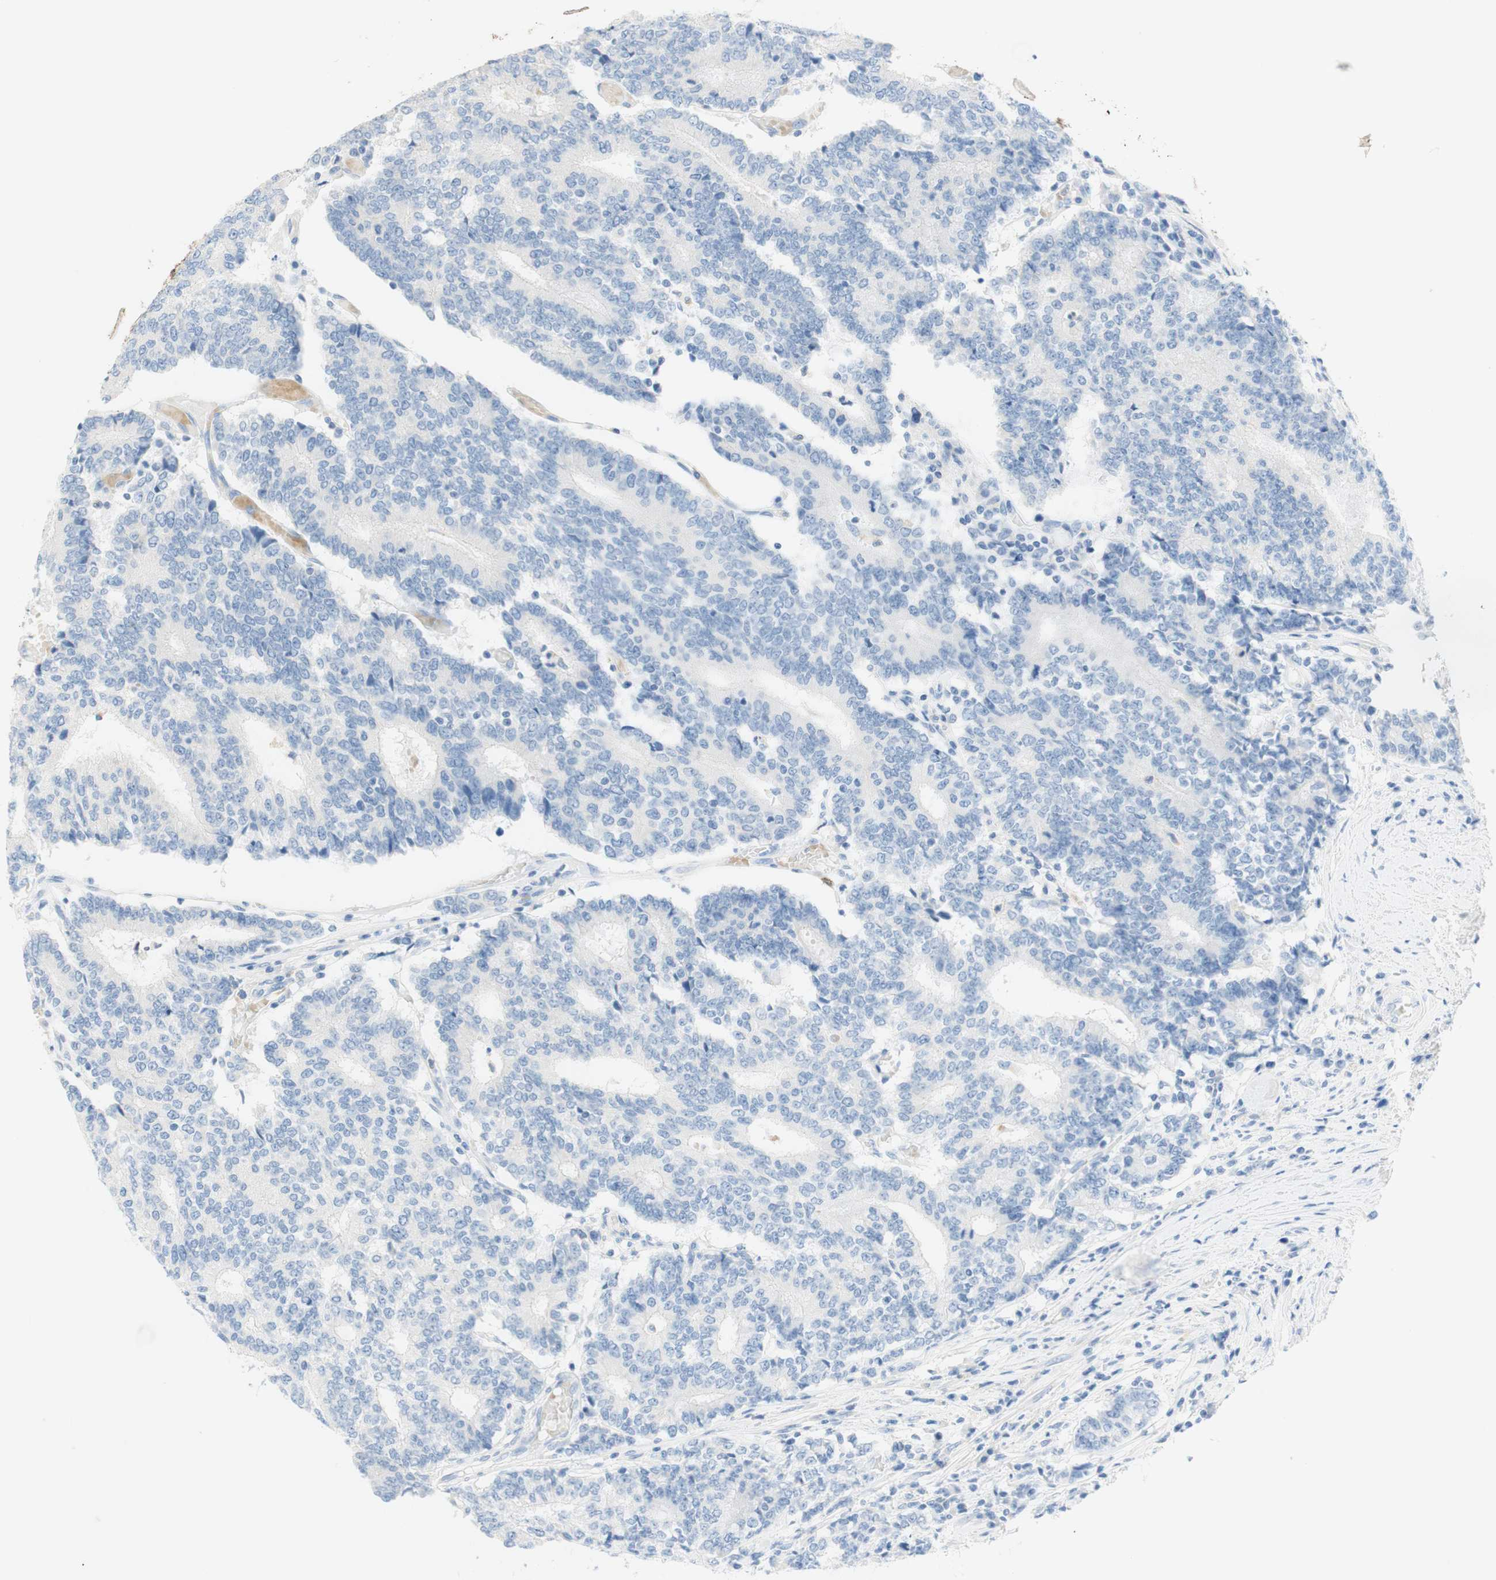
{"staining": {"intensity": "negative", "quantity": "none", "location": "none"}, "tissue": "prostate cancer", "cell_type": "Tumor cells", "image_type": "cancer", "snomed": [{"axis": "morphology", "description": "Normal tissue, NOS"}, {"axis": "morphology", "description": "Adenocarcinoma, High grade"}, {"axis": "topography", "description": "Prostate"}, {"axis": "topography", "description": "Seminal veicle"}], "caption": "The image demonstrates no significant expression in tumor cells of prostate high-grade adenocarcinoma.", "gene": "CEACAM1", "patient": {"sex": "male", "age": 55}}